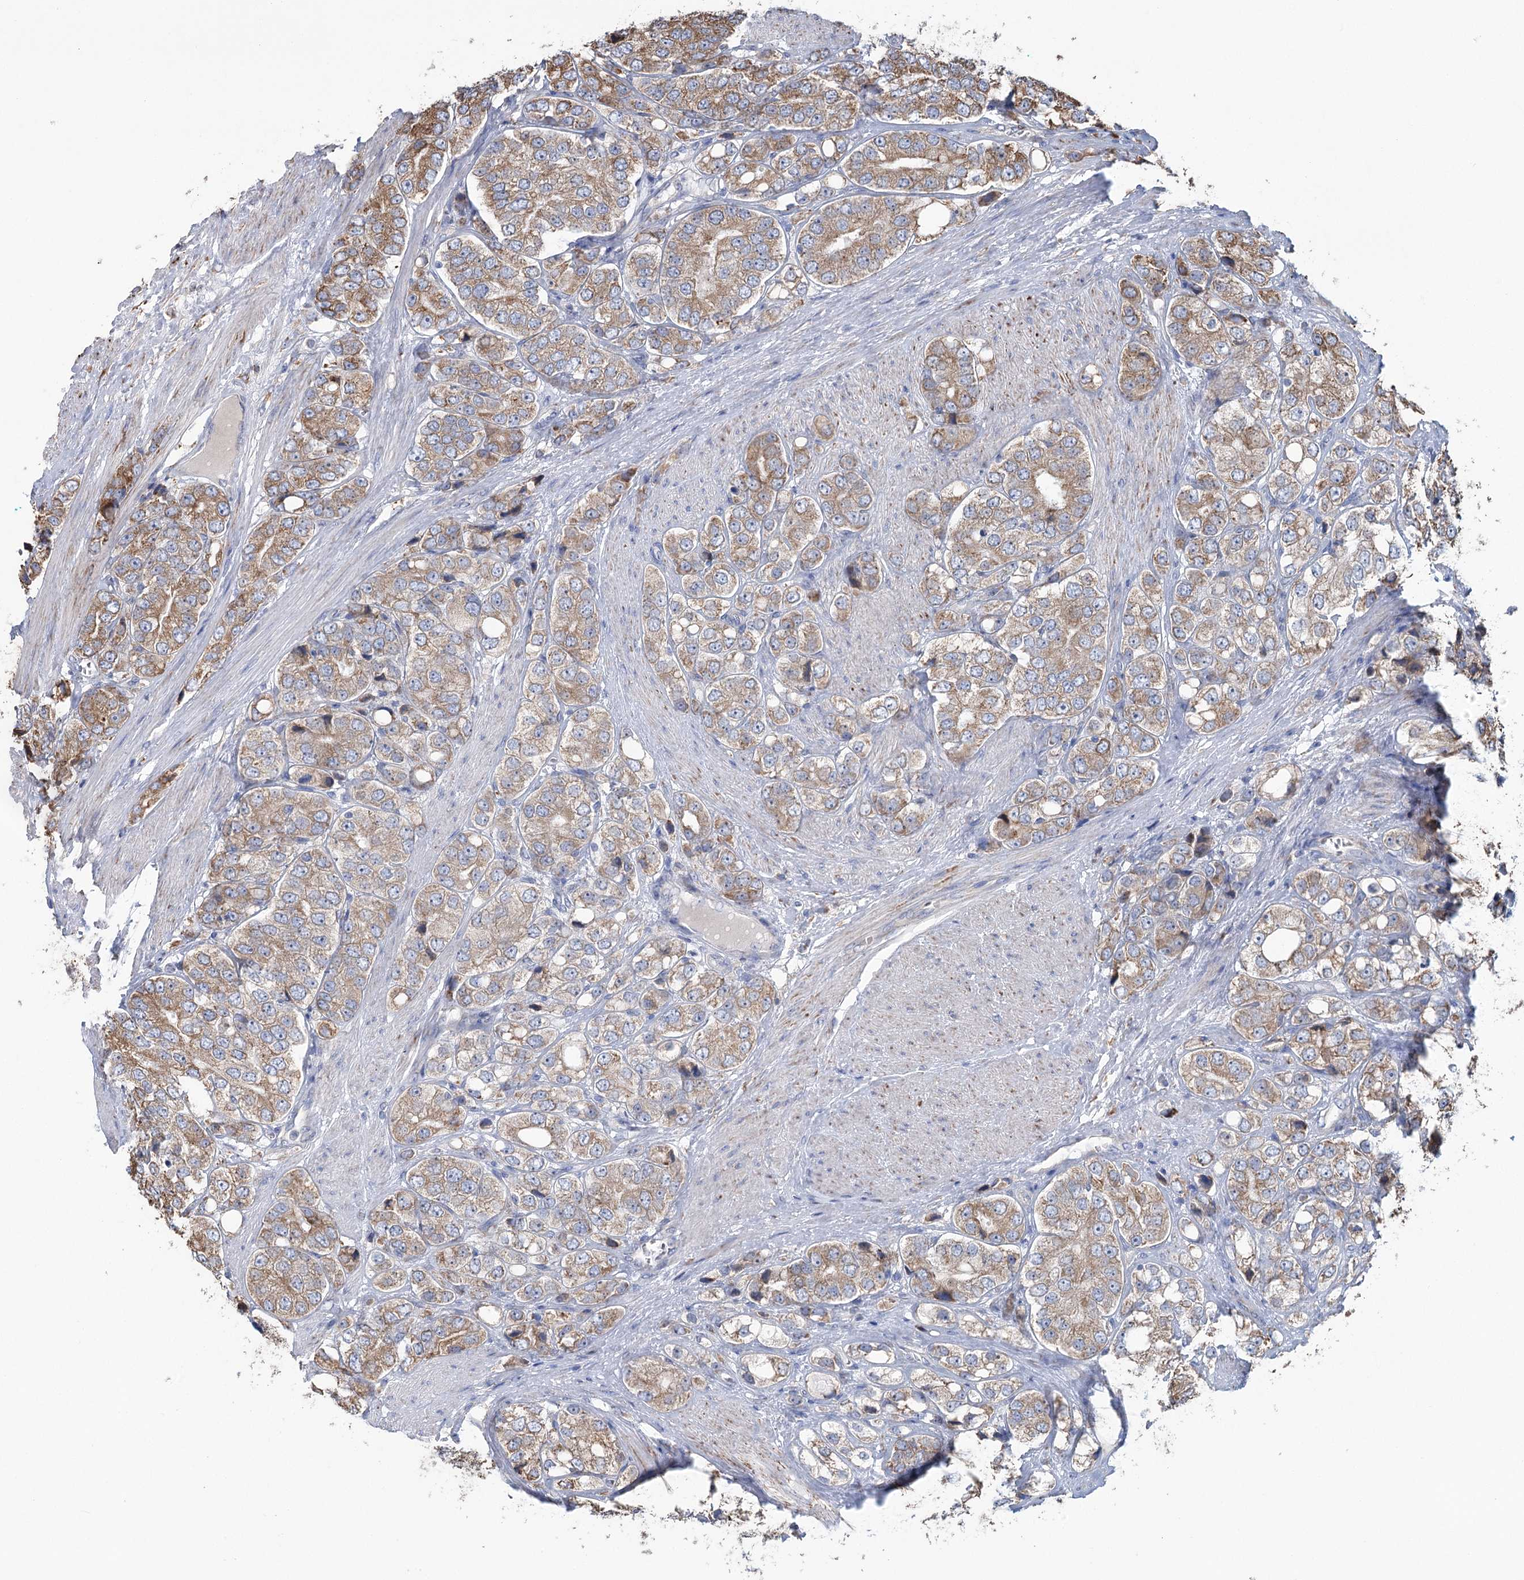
{"staining": {"intensity": "moderate", "quantity": "25%-75%", "location": "cytoplasmic/membranous"}, "tissue": "prostate cancer", "cell_type": "Tumor cells", "image_type": "cancer", "snomed": [{"axis": "morphology", "description": "Adenocarcinoma, High grade"}, {"axis": "topography", "description": "Prostate"}], "caption": "A brown stain shows moderate cytoplasmic/membranous staining of a protein in prostate adenocarcinoma (high-grade) tumor cells.", "gene": "METTL24", "patient": {"sex": "male", "age": 50}}